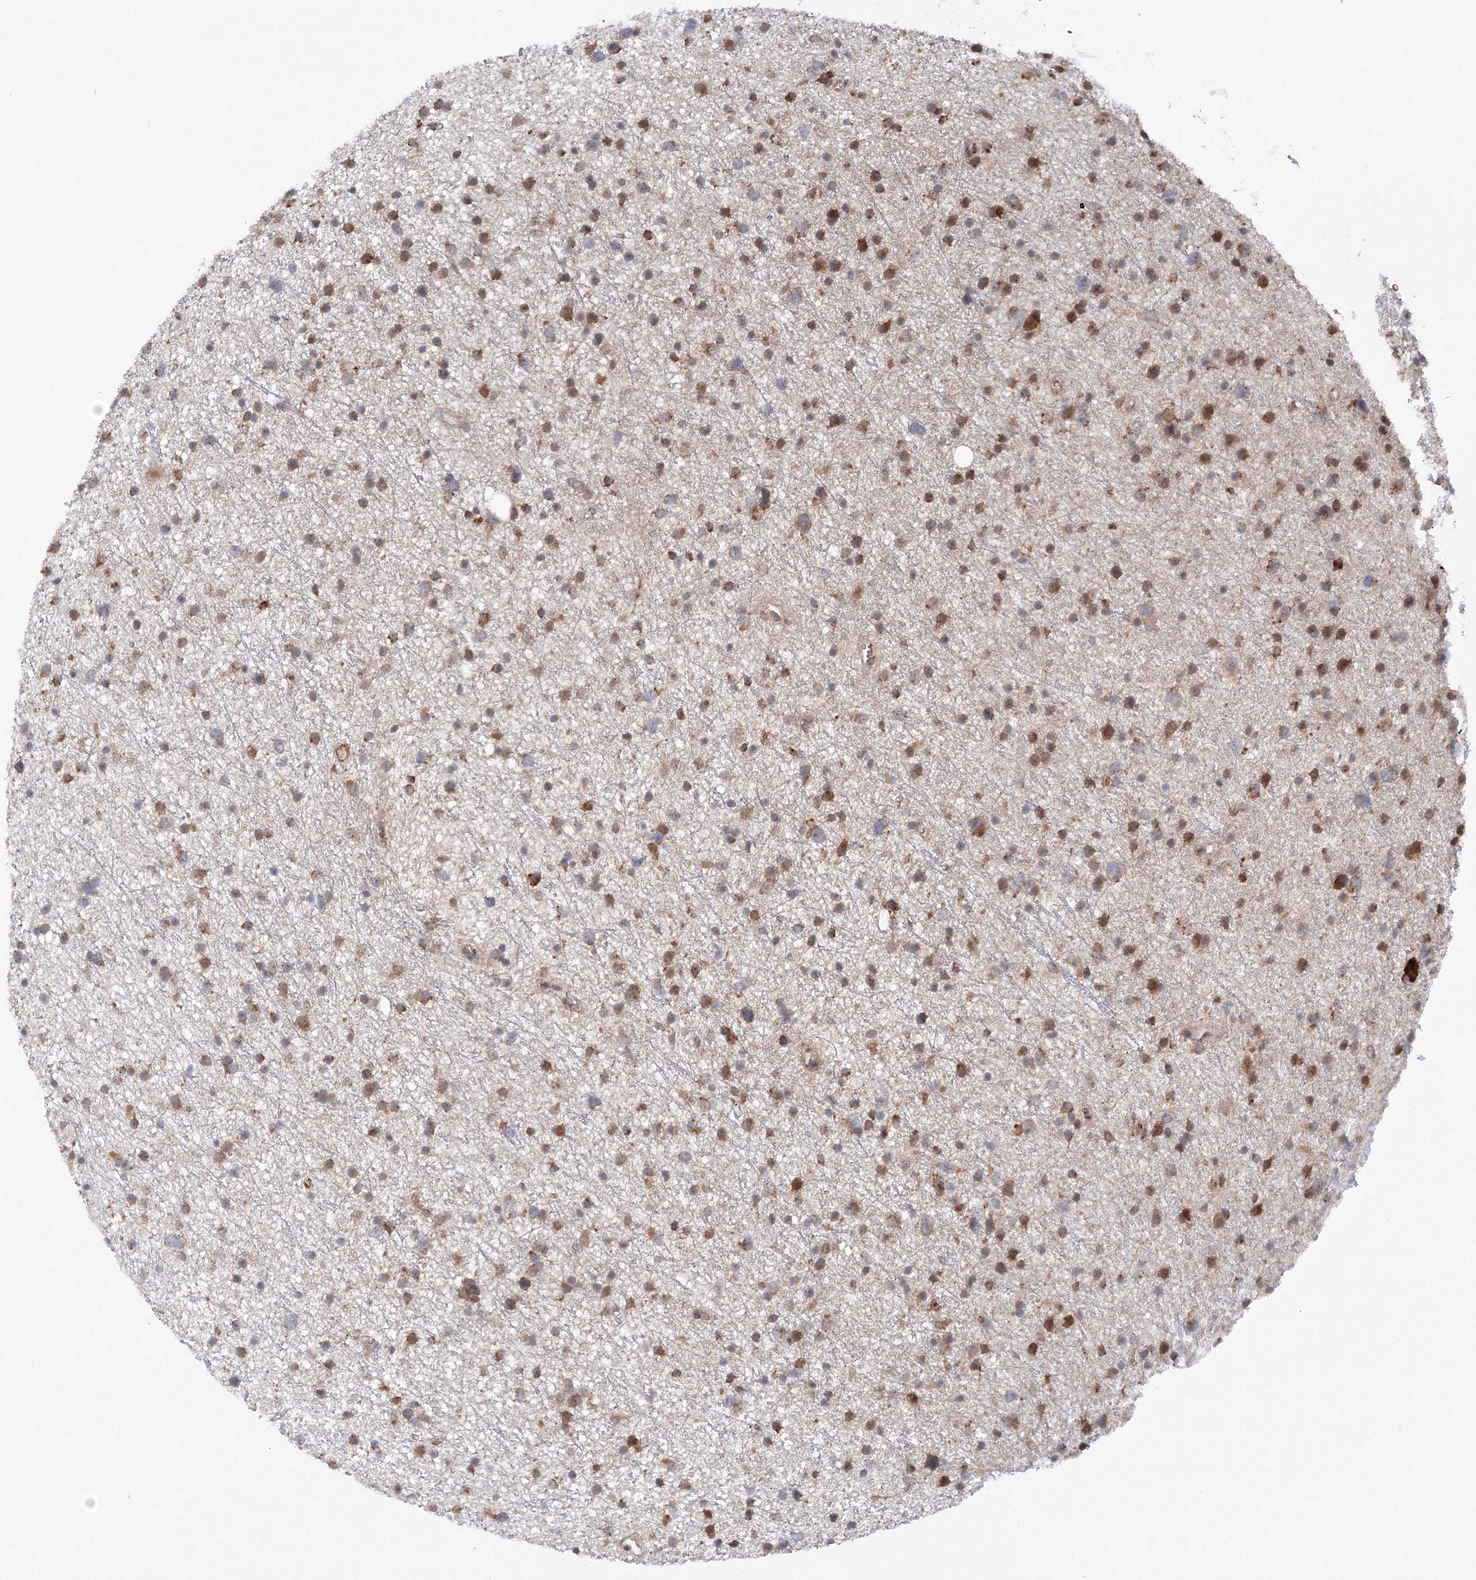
{"staining": {"intensity": "moderate", "quantity": ">75%", "location": "cytoplasmic/membranous"}, "tissue": "glioma", "cell_type": "Tumor cells", "image_type": "cancer", "snomed": [{"axis": "morphology", "description": "Glioma, malignant, Low grade"}, {"axis": "topography", "description": "Cerebral cortex"}], "caption": "A brown stain labels moderate cytoplasmic/membranous positivity of a protein in human glioma tumor cells.", "gene": "DIS3L2", "patient": {"sex": "female", "age": 39}}